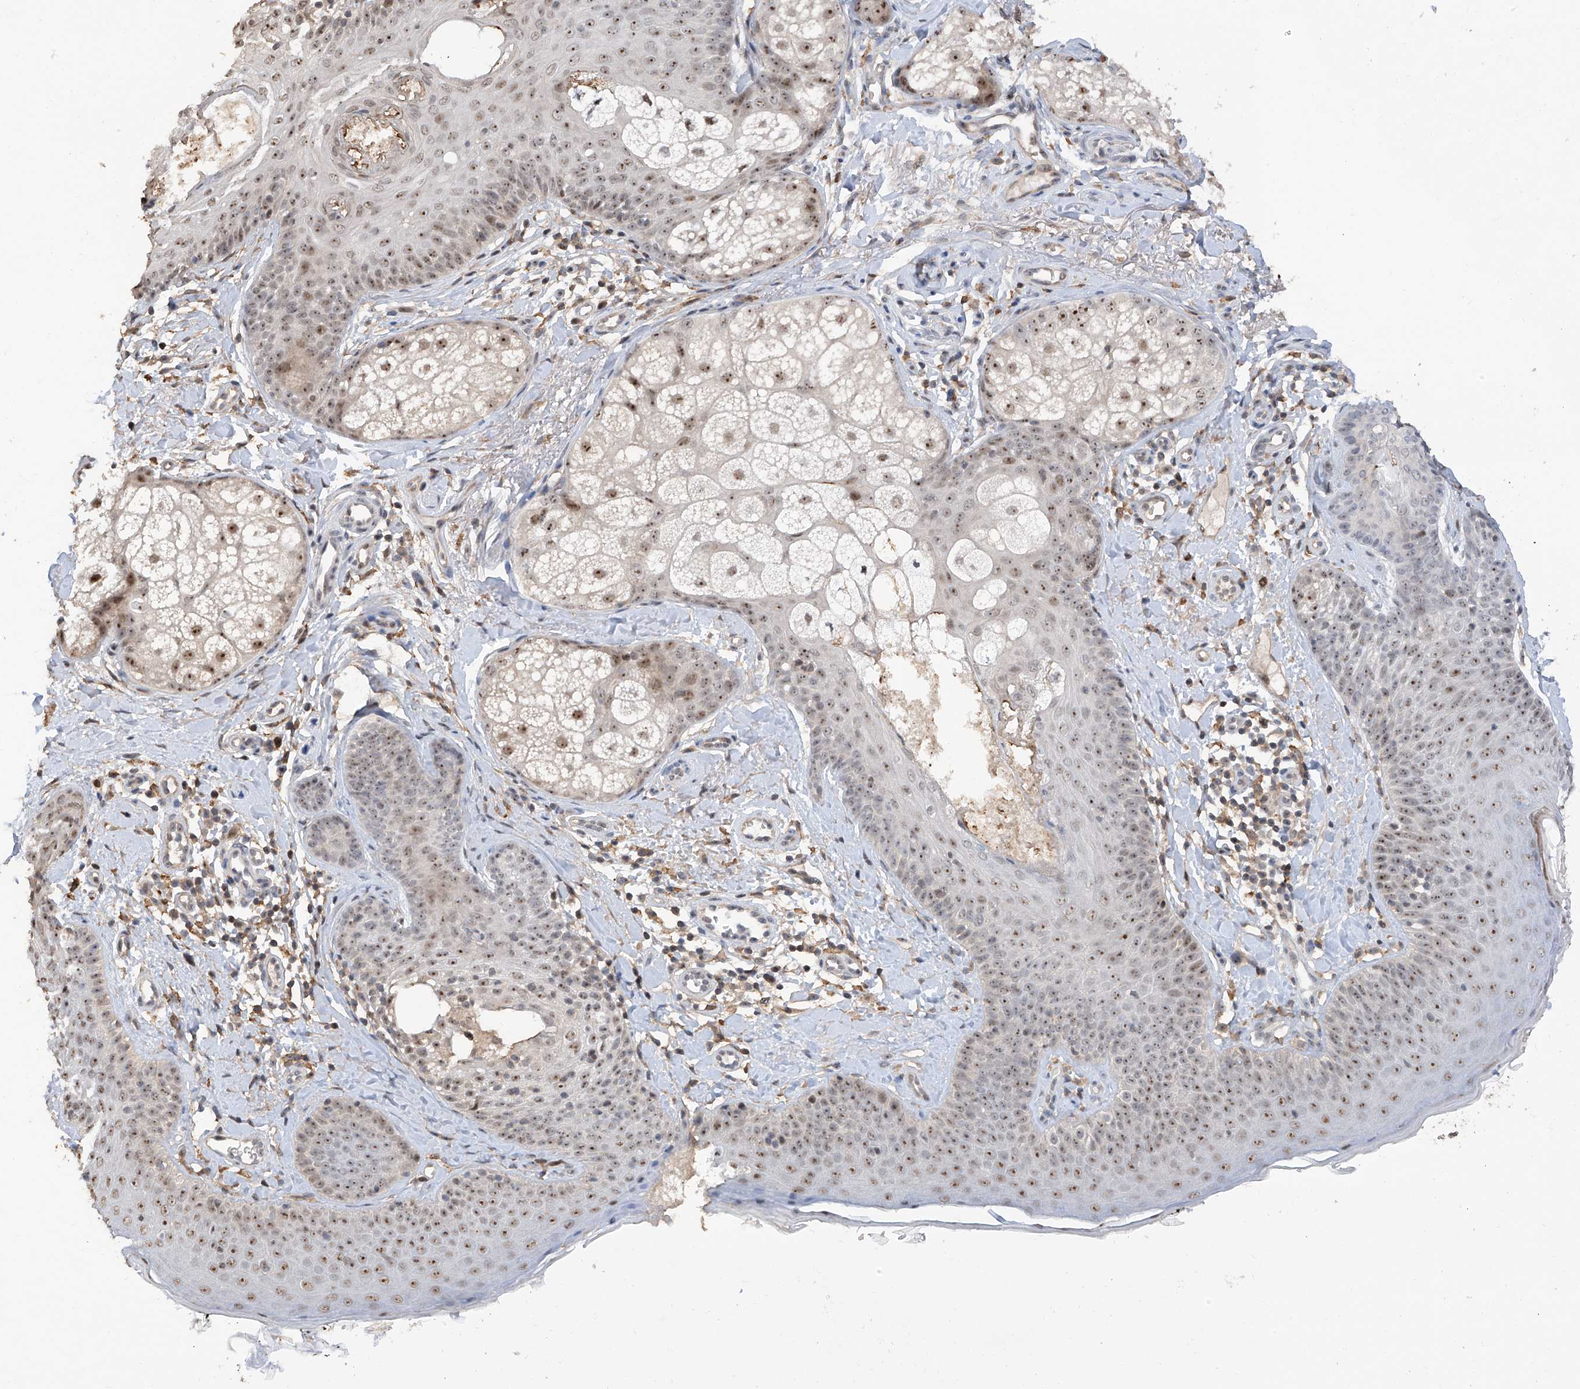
{"staining": {"intensity": "moderate", "quantity": ">75%", "location": "cytoplasmic/membranous"}, "tissue": "skin", "cell_type": "Fibroblasts", "image_type": "normal", "snomed": [{"axis": "morphology", "description": "Normal tissue, NOS"}, {"axis": "topography", "description": "Skin"}], "caption": "A micrograph showing moderate cytoplasmic/membranous expression in about >75% of fibroblasts in unremarkable skin, as visualized by brown immunohistochemical staining.", "gene": "C1orf131", "patient": {"sex": "male", "age": 57}}